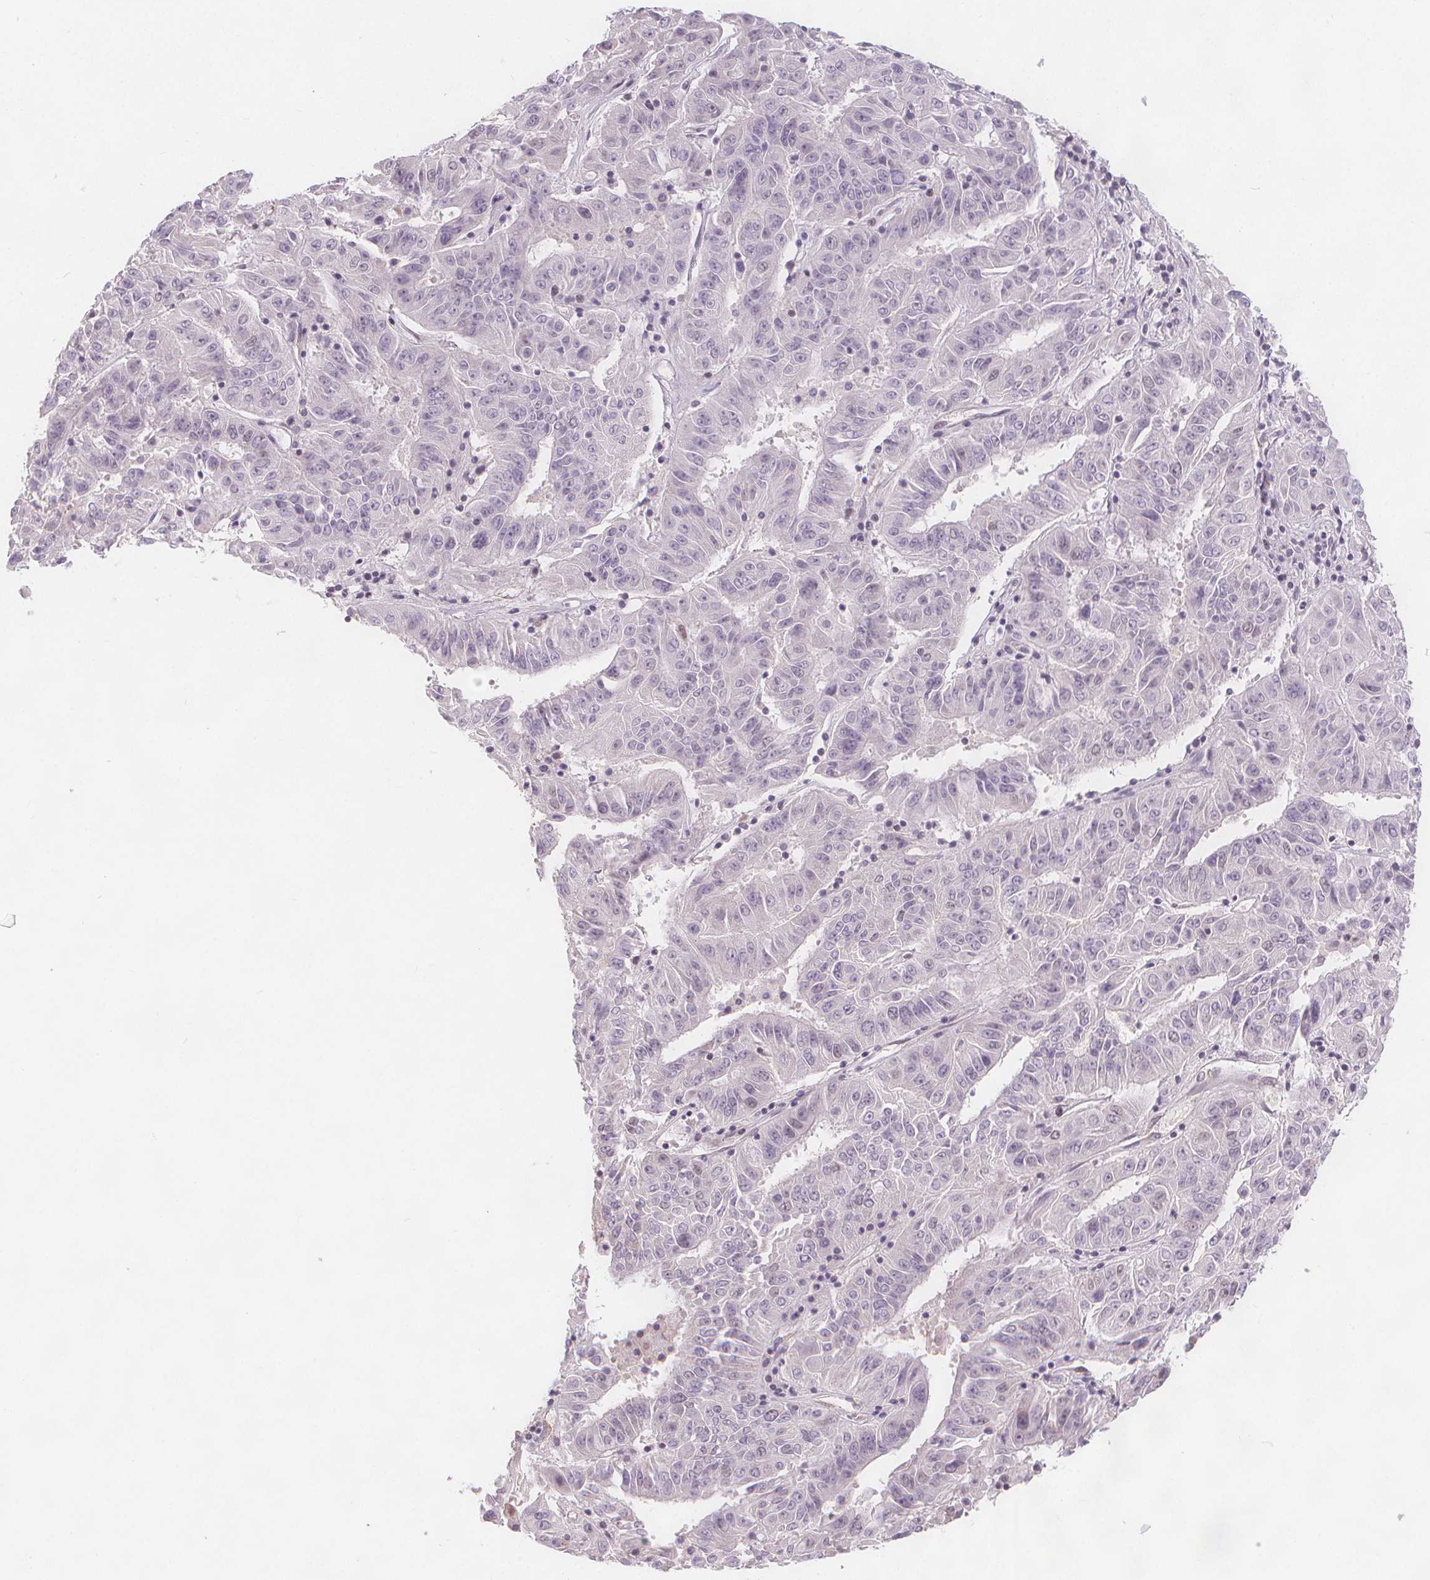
{"staining": {"intensity": "negative", "quantity": "none", "location": "none"}, "tissue": "pancreatic cancer", "cell_type": "Tumor cells", "image_type": "cancer", "snomed": [{"axis": "morphology", "description": "Adenocarcinoma, NOS"}, {"axis": "topography", "description": "Pancreas"}], "caption": "Immunohistochemistry micrograph of neoplastic tissue: pancreatic cancer stained with DAB (3,3'-diaminobenzidine) displays no significant protein positivity in tumor cells.", "gene": "TIPIN", "patient": {"sex": "male", "age": 63}}